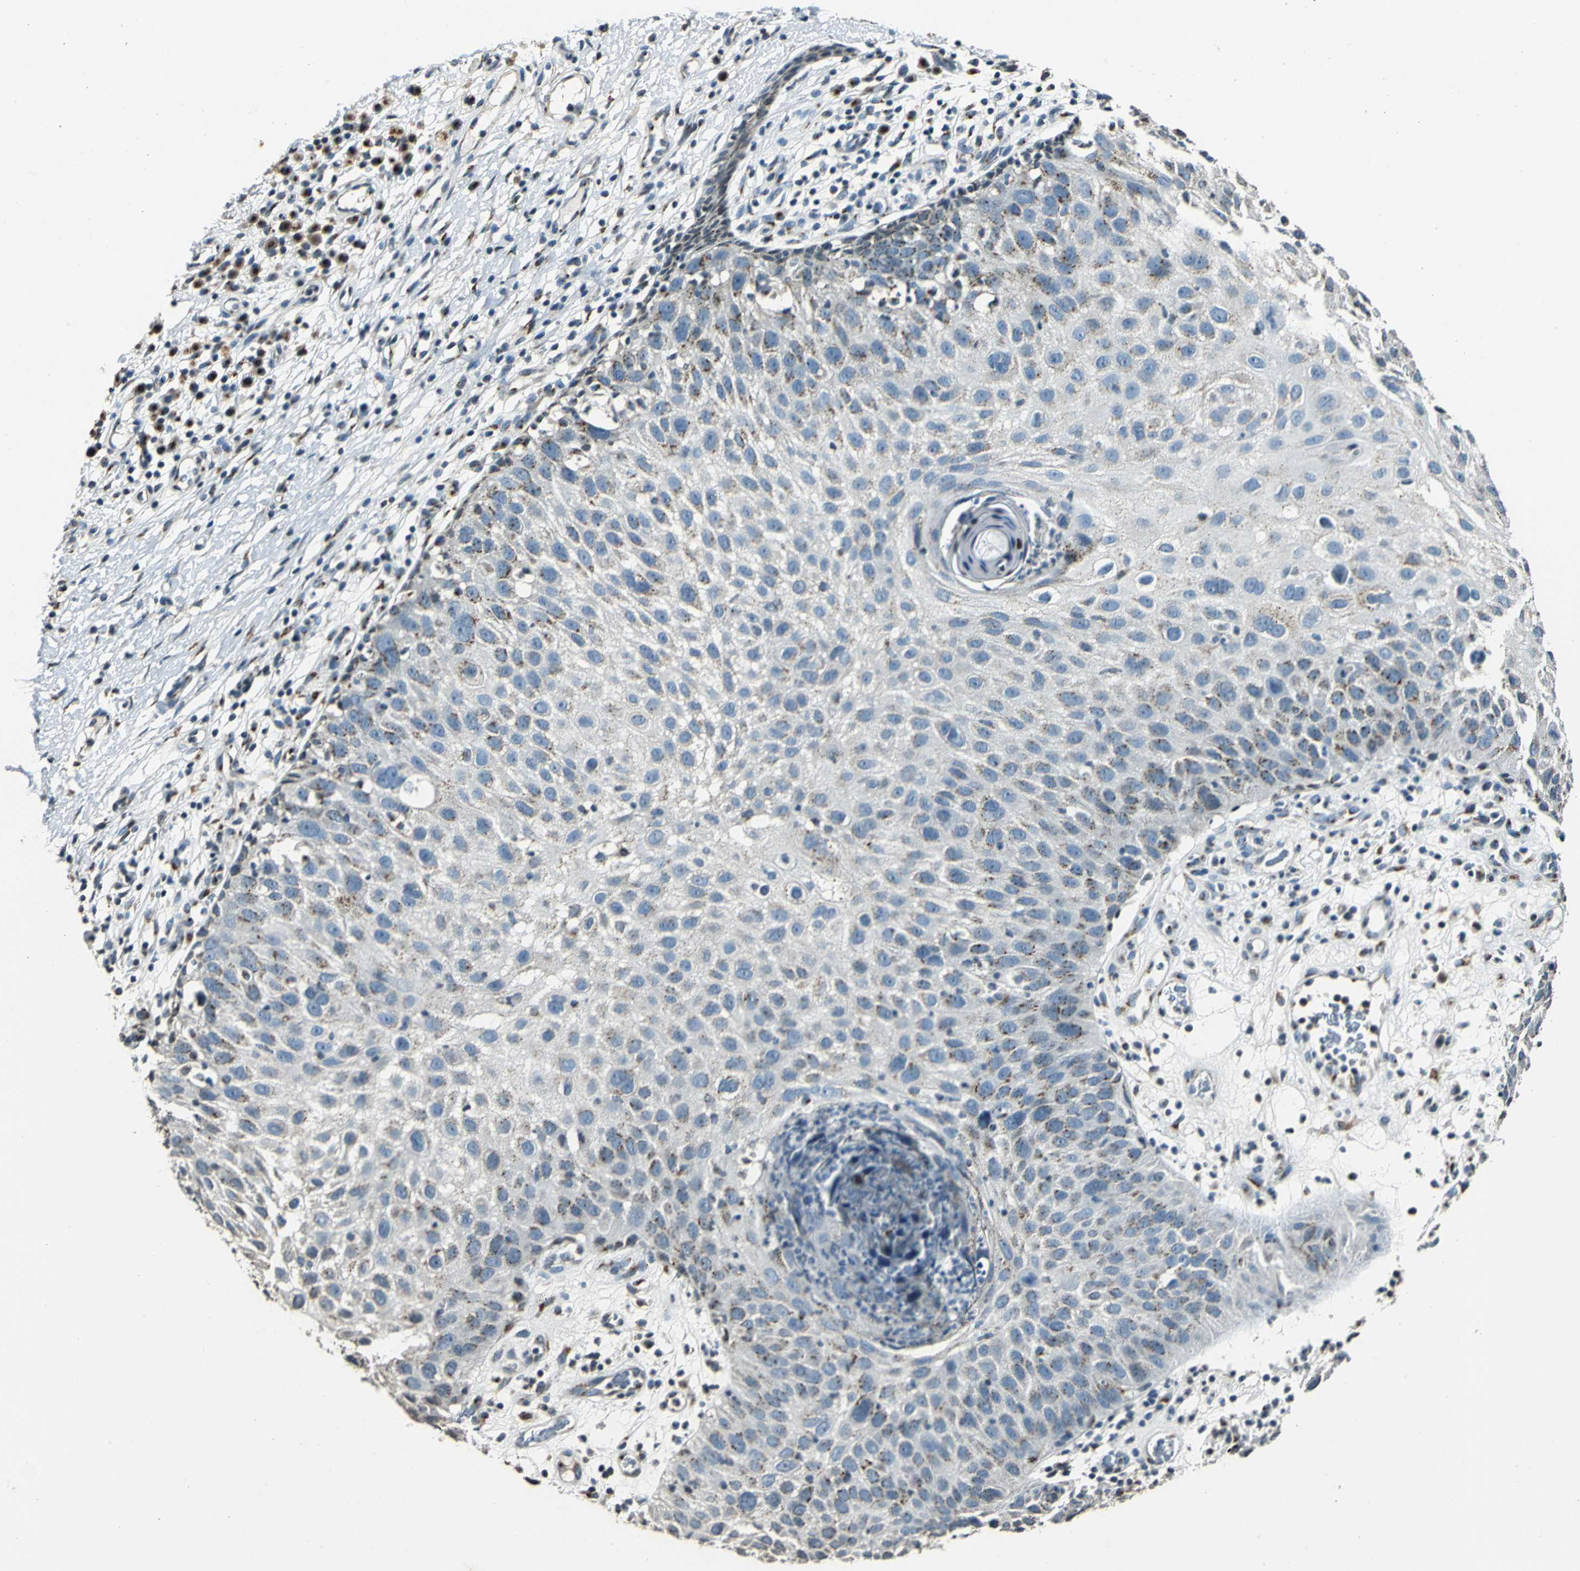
{"staining": {"intensity": "weak", "quantity": "25%-75%", "location": "cytoplasmic/membranous"}, "tissue": "skin cancer", "cell_type": "Tumor cells", "image_type": "cancer", "snomed": [{"axis": "morphology", "description": "Squamous cell carcinoma, NOS"}, {"axis": "topography", "description": "Skin"}], "caption": "High-power microscopy captured an IHC image of skin cancer (squamous cell carcinoma), revealing weak cytoplasmic/membranous expression in about 25%-75% of tumor cells.", "gene": "TMEM115", "patient": {"sex": "male", "age": 87}}